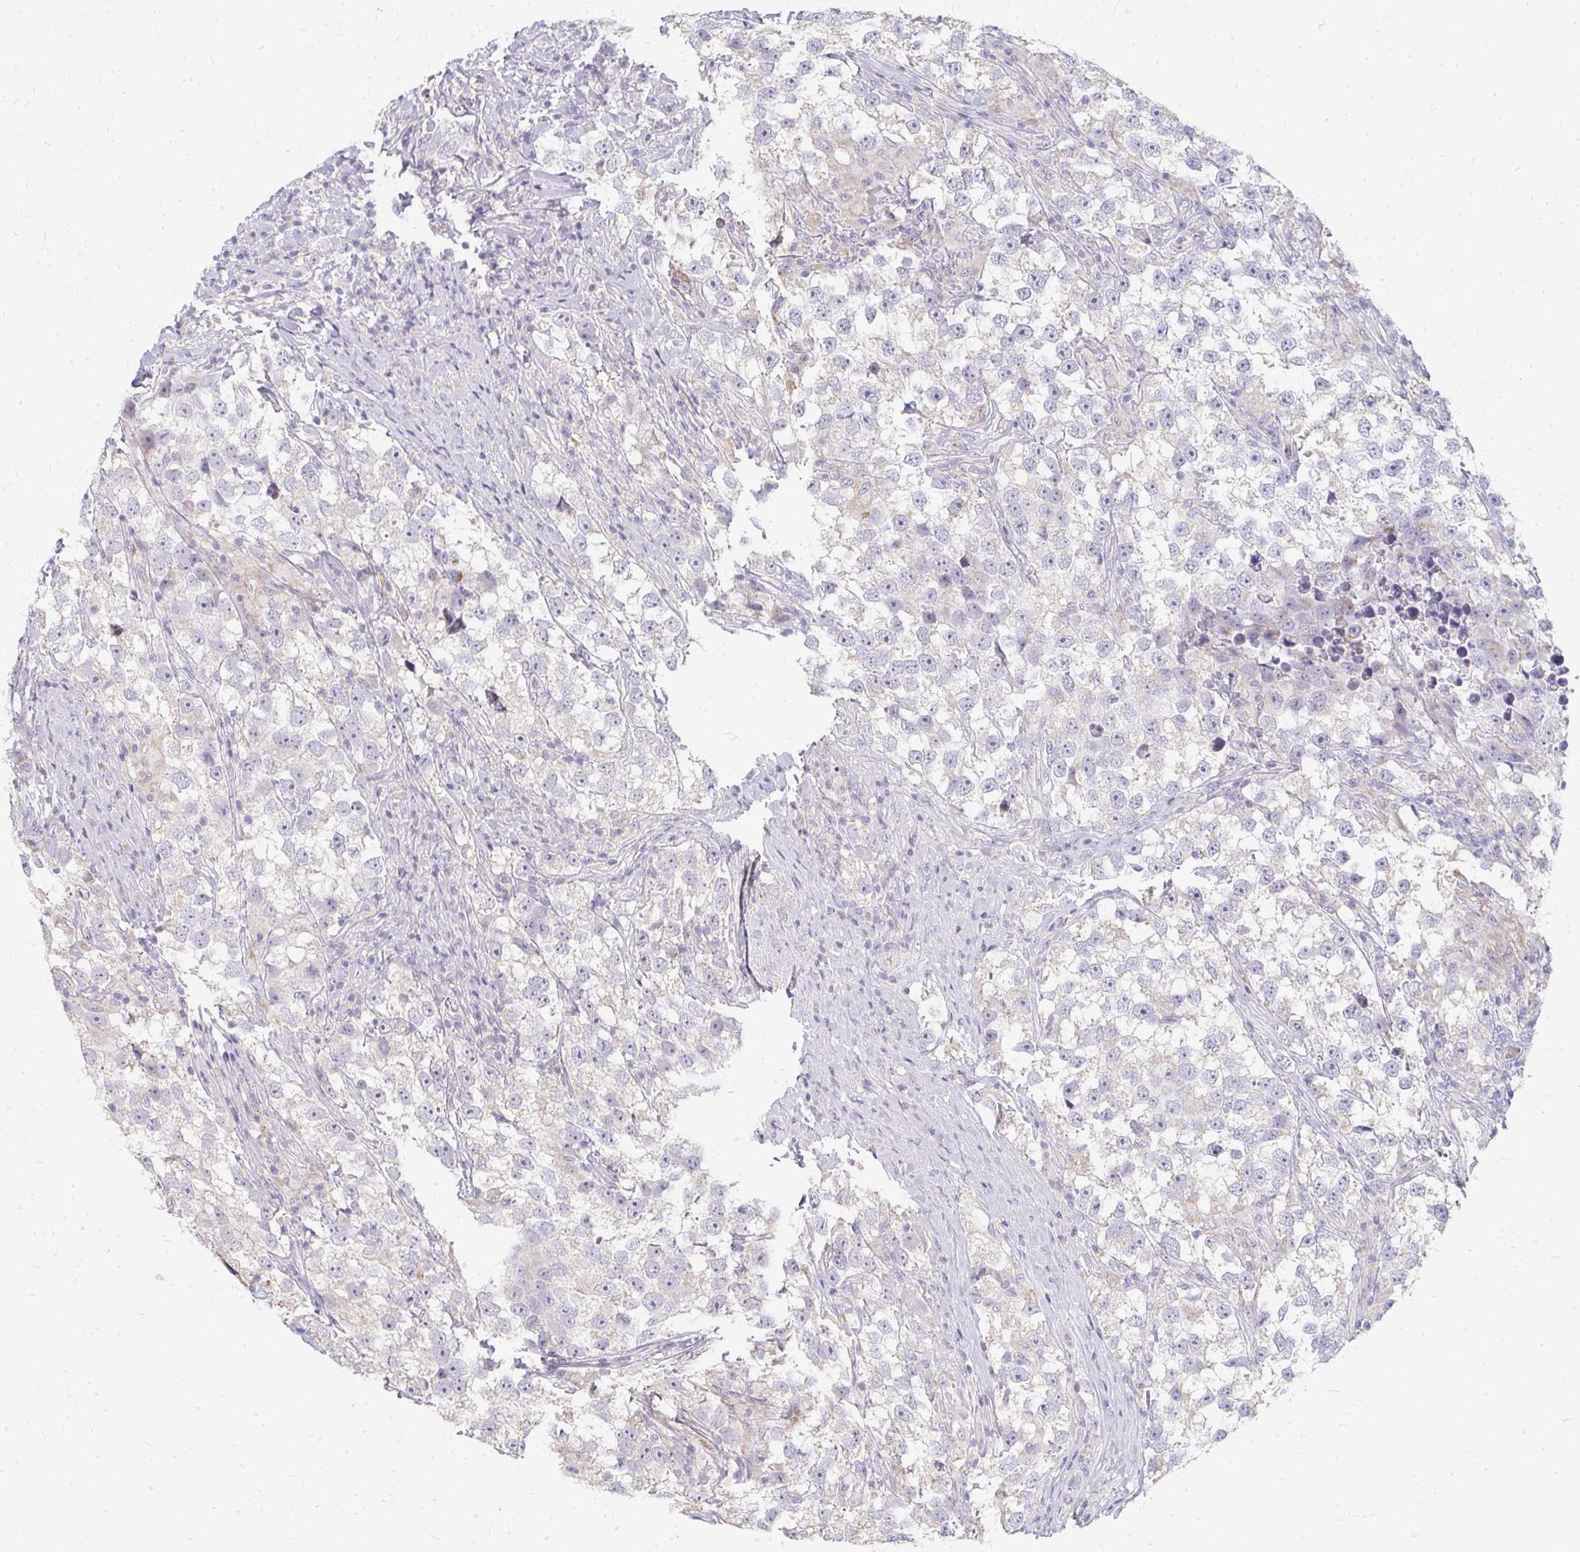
{"staining": {"intensity": "weak", "quantity": "<25%", "location": "cytoplasmic/membranous"}, "tissue": "testis cancer", "cell_type": "Tumor cells", "image_type": "cancer", "snomed": [{"axis": "morphology", "description": "Seminoma, NOS"}, {"axis": "topography", "description": "Testis"}], "caption": "High power microscopy photomicrograph of an immunohistochemistry (IHC) histopathology image of testis cancer (seminoma), revealing no significant staining in tumor cells.", "gene": "RAB33A", "patient": {"sex": "male", "age": 46}}